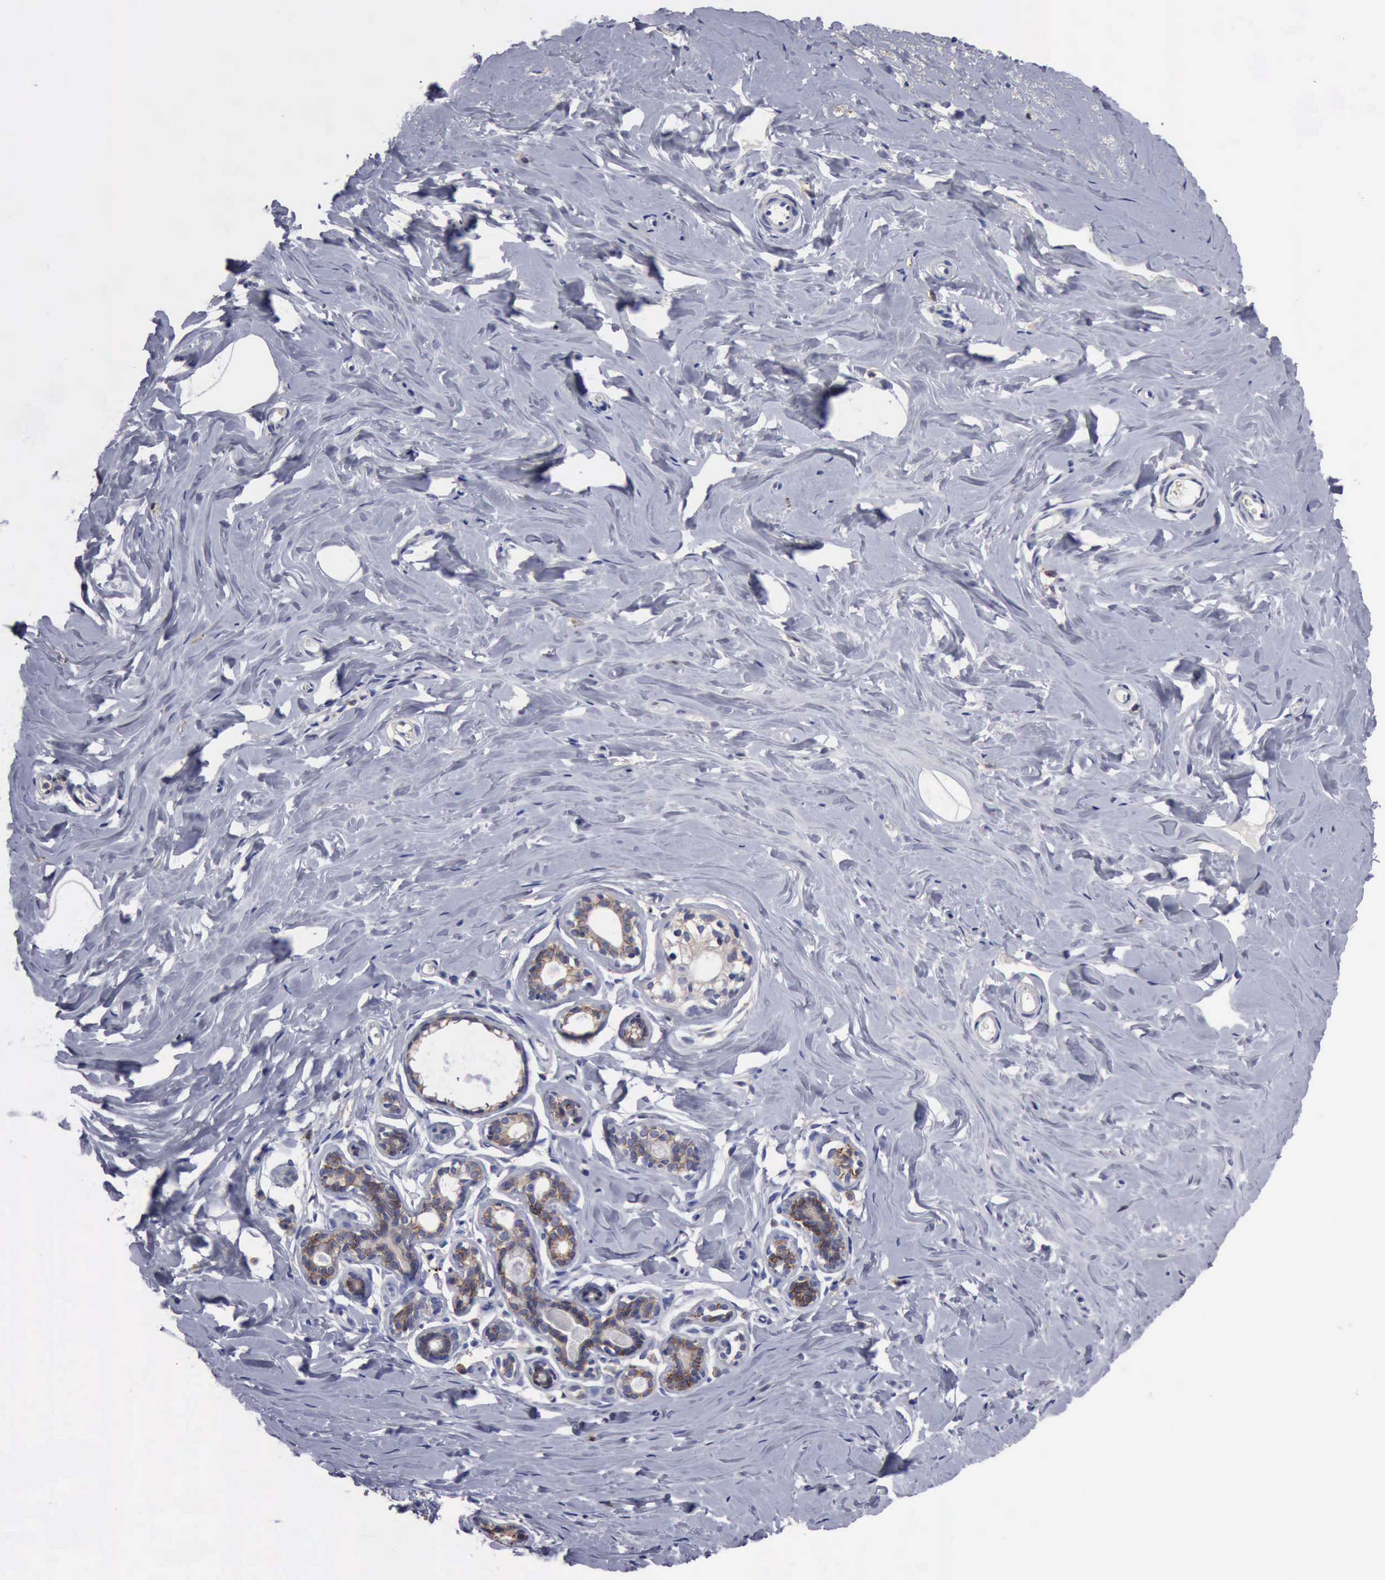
{"staining": {"intensity": "negative", "quantity": "none", "location": "none"}, "tissue": "breast", "cell_type": "Adipocytes", "image_type": "normal", "snomed": [{"axis": "morphology", "description": "Normal tissue, NOS"}, {"axis": "topography", "description": "Breast"}], "caption": "A micrograph of human breast is negative for staining in adipocytes. Brightfield microscopy of immunohistochemistry (IHC) stained with DAB (3,3'-diaminobenzidine) (brown) and hematoxylin (blue), captured at high magnification.", "gene": "PTGS2", "patient": {"sex": "female", "age": 45}}